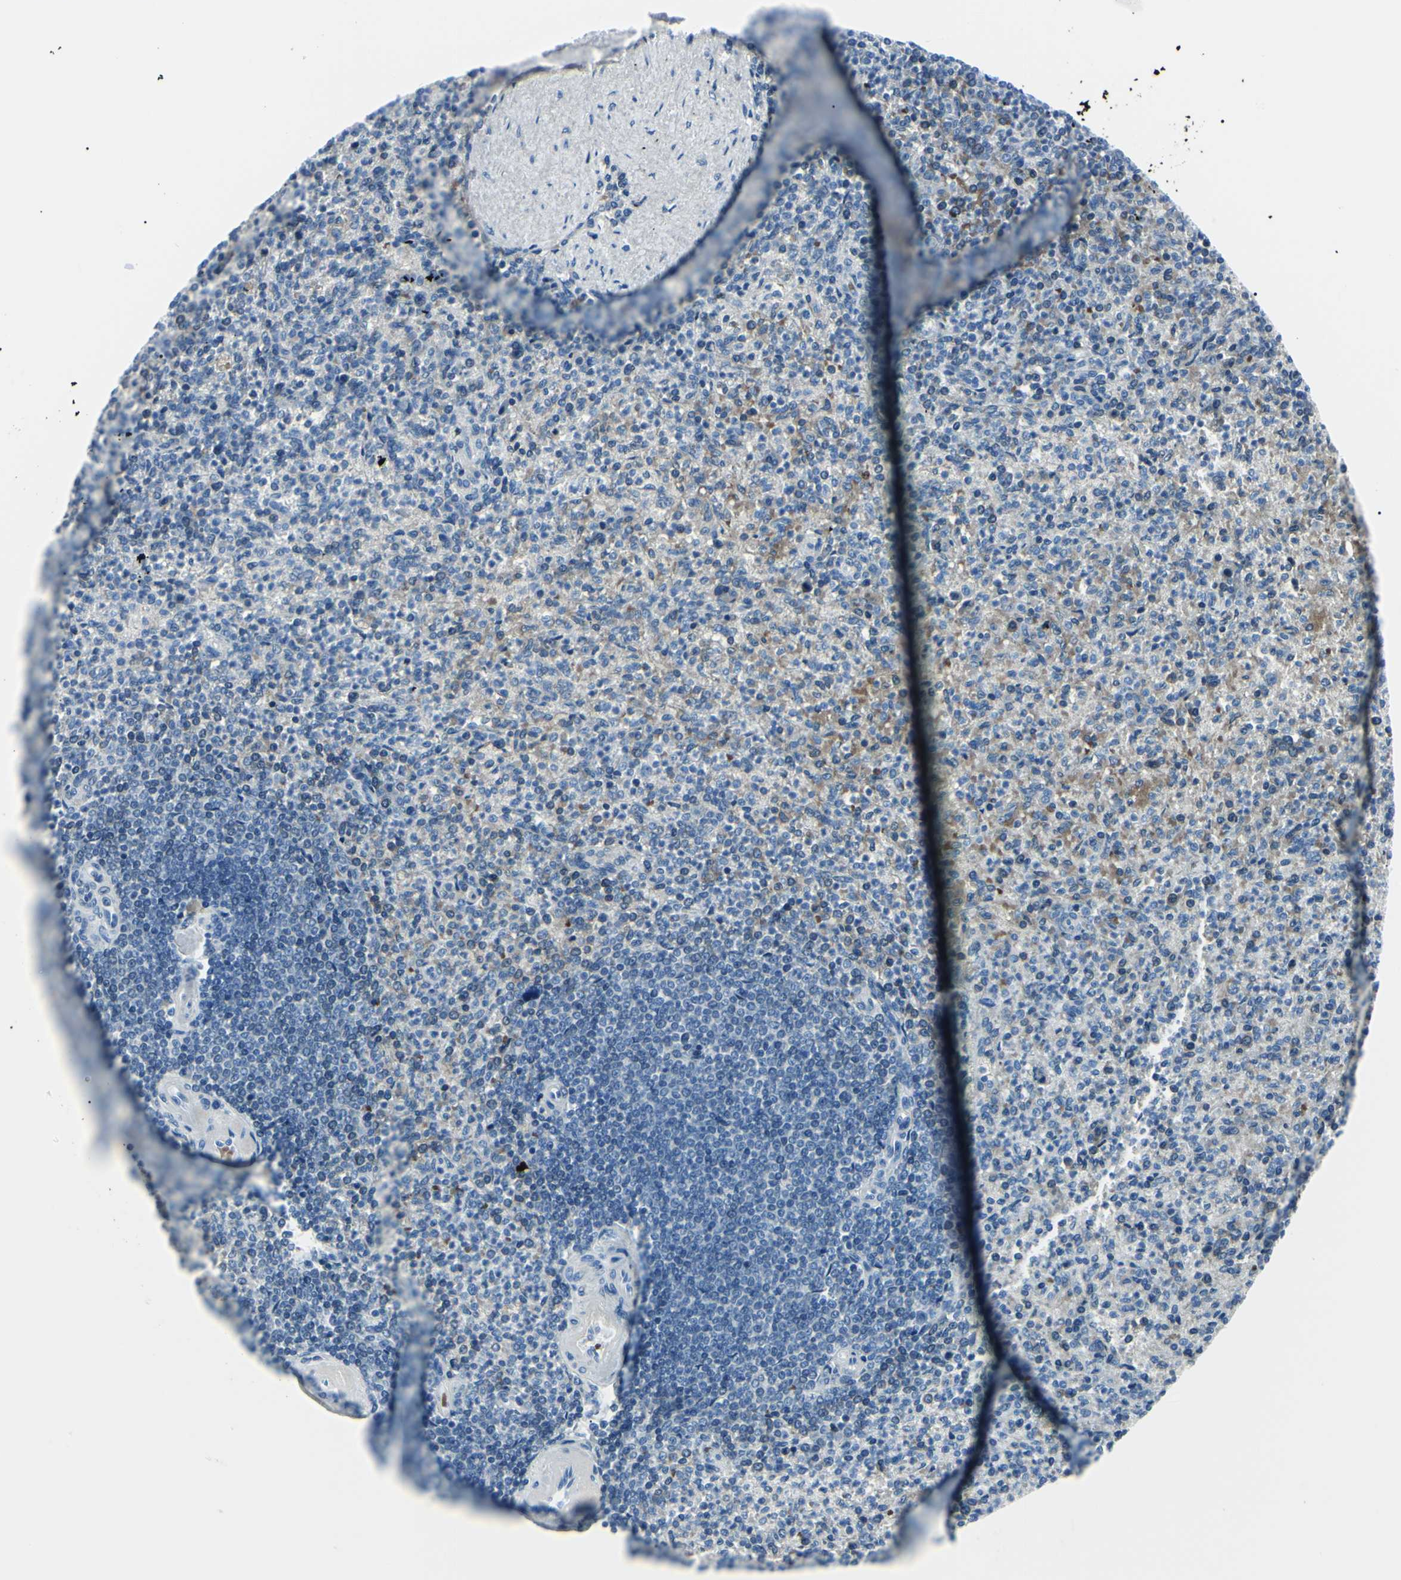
{"staining": {"intensity": "moderate", "quantity": "<25%", "location": "cytoplasmic/membranous"}, "tissue": "spleen", "cell_type": "Cells in red pulp", "image_type": "normal", "snomed": [{"axis": "morphology", "description": "Normal tissue, NOS"}, {"axis": "topography", "description": "Spleen"}], "caption": "An IHC histopathology image of unremarkable tissue is shown. Protein staining in brown shows moderate cytoplasmic/membranous positivity in spleen within cells in red pulp.", "gene": "CA2", "patient": {"sex": "female", "age": 74}}